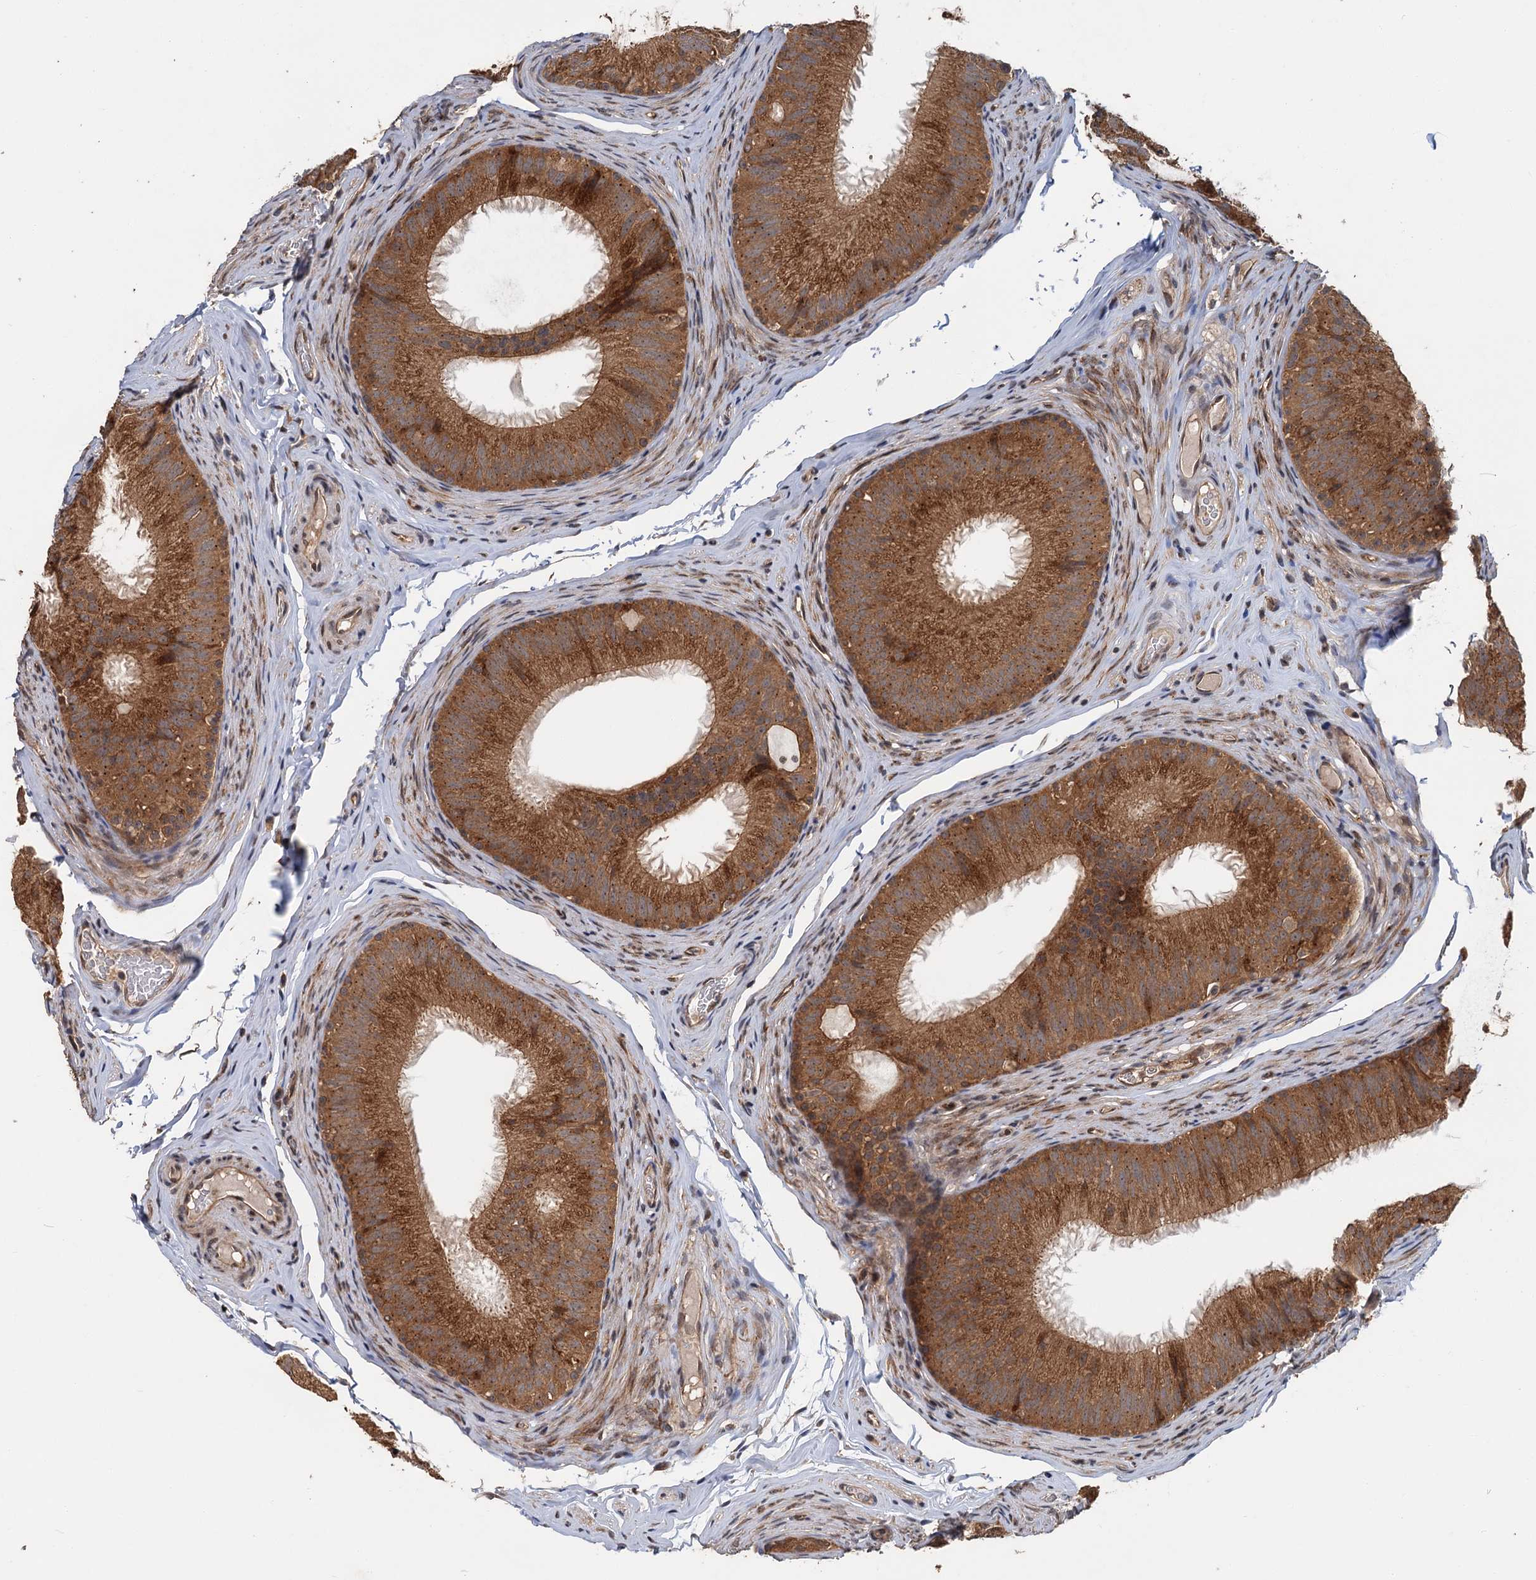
{"staining": {"intensity": "strong", "quantity": ">75%", "location": "cytoplasmic/membranous"}, "tissue": "epididymis", "cell_type": "Glandular cells", "image_type": "normal", "snomed": [{"axis": "morphology", "description": "Normal tissue, NOS"}, {"axis": "topography", "description": "Epididymis"}], "caption": "About >75% of glandular cells in unremarkable human epididymis reveal strong cytoplasmic/membranous protein staining as visualized by brown immunohistochemical staining.", "gene": "KANSL2", "patient": {"sex": "male", "age": 34}}